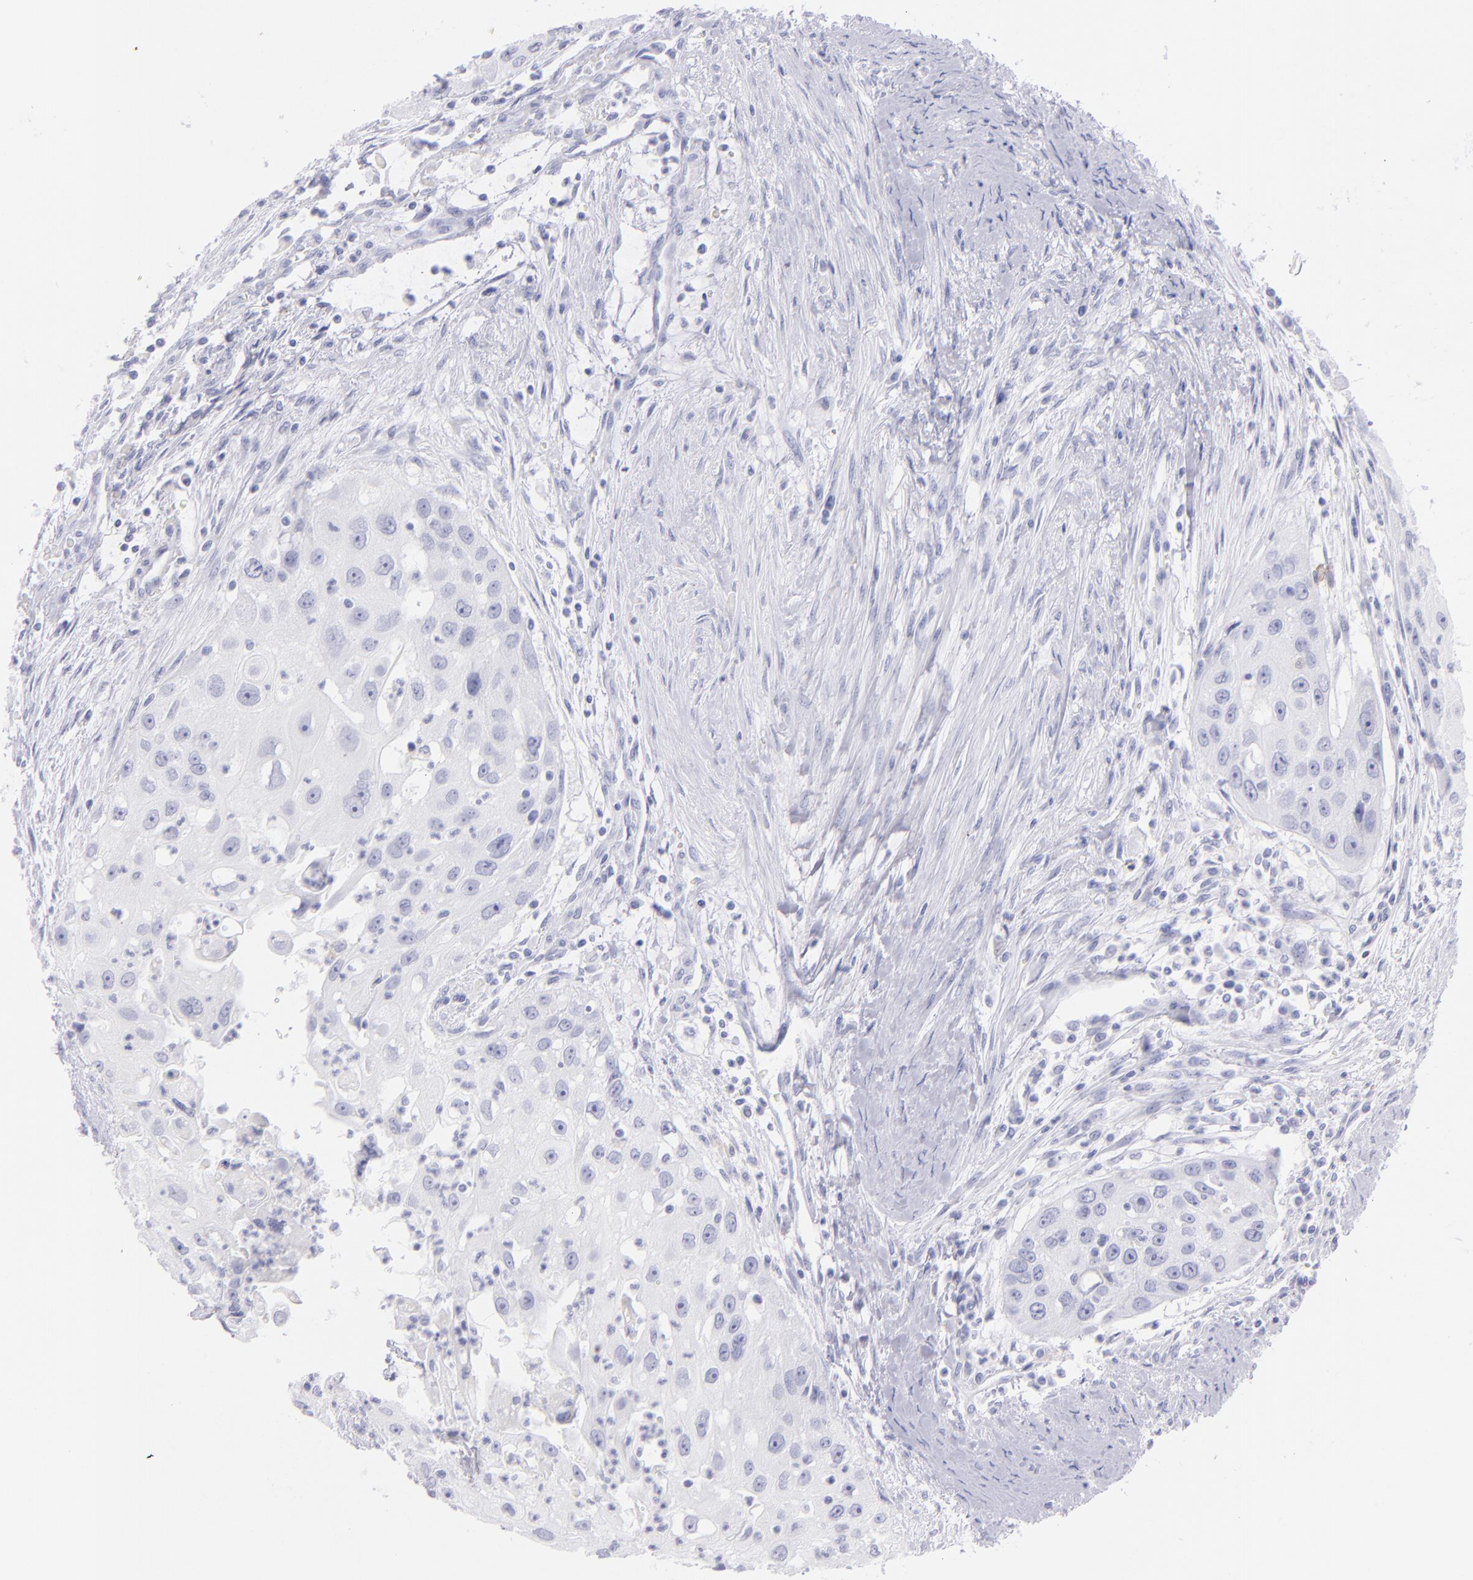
{"staining": {"intensity": "negative", "quantity": "none", "location": "none"}, "tissue": "head and neck cancer", "cell_type": "Tumor cells", "image_type": "cancer", "snomed": [{"axis": "morphology", "description": "Squamous cell carcinoma, NOS"}, {"axis": "topography", "description": "Head-Neck"}], "caption": "Tumor cells show no significant protein expression in squamous cell carcinoma (head and neck).", "gene": "CD72", "patient": {"sex": "male", "age": 64}}